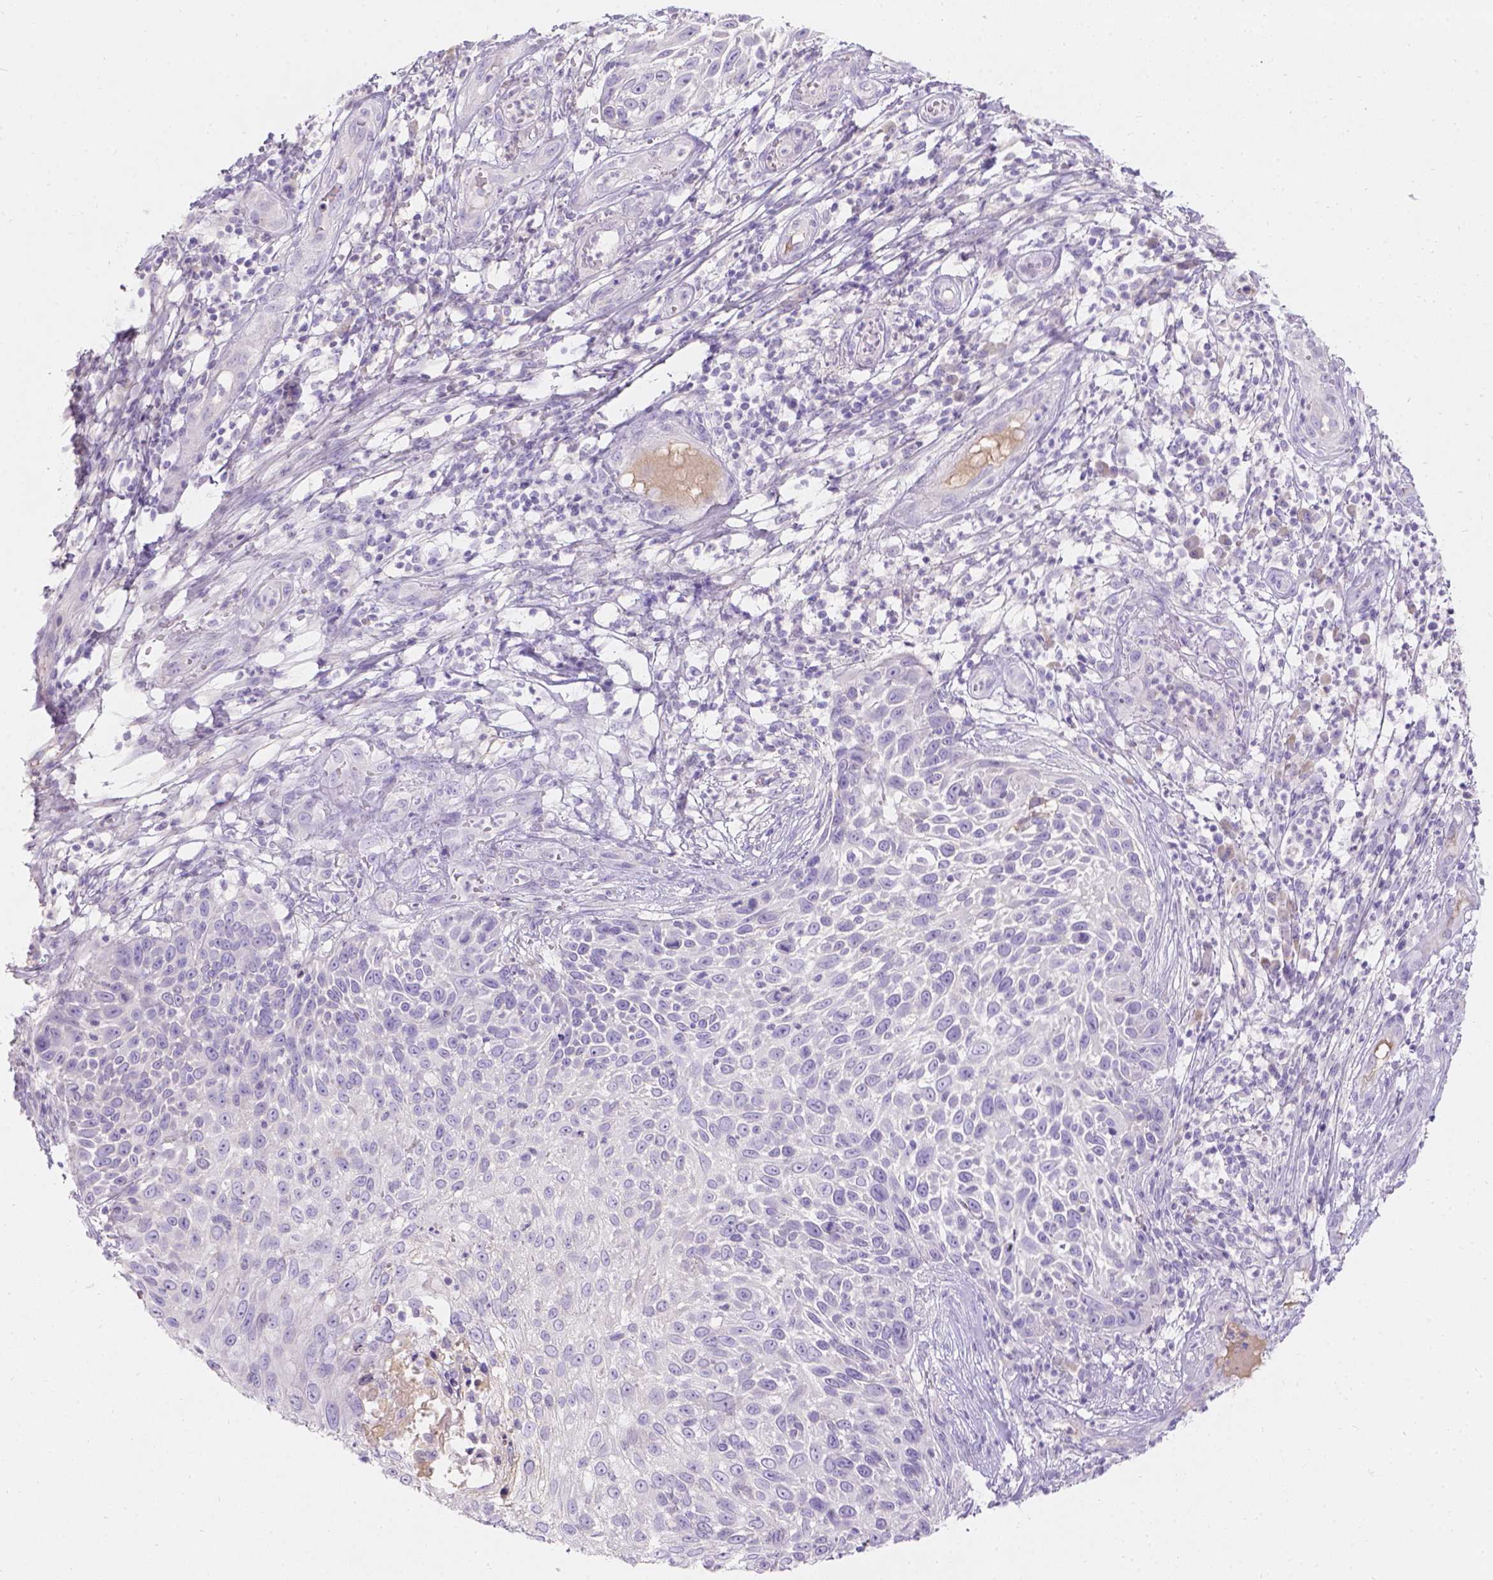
{"staining": {"intensity": "negative", "quantity": "none", "location": "none"}, "tissue": "skin cancer", "cell_type": "Tumor cells", "image_type": "cancer", "snomed": [{"axis": "morphology", "description": "Squamous cell carcinoma, NOS"}, {"axis": "topography", "description": "Skin"}], "caption": "Immunohistochemistry (IHC) of squamous cell carcinoma (skin) demonstrates no positivity in tumor cells.", "gene": "GAL3ST2", "patient": {"sex": "male", "age": 92}}